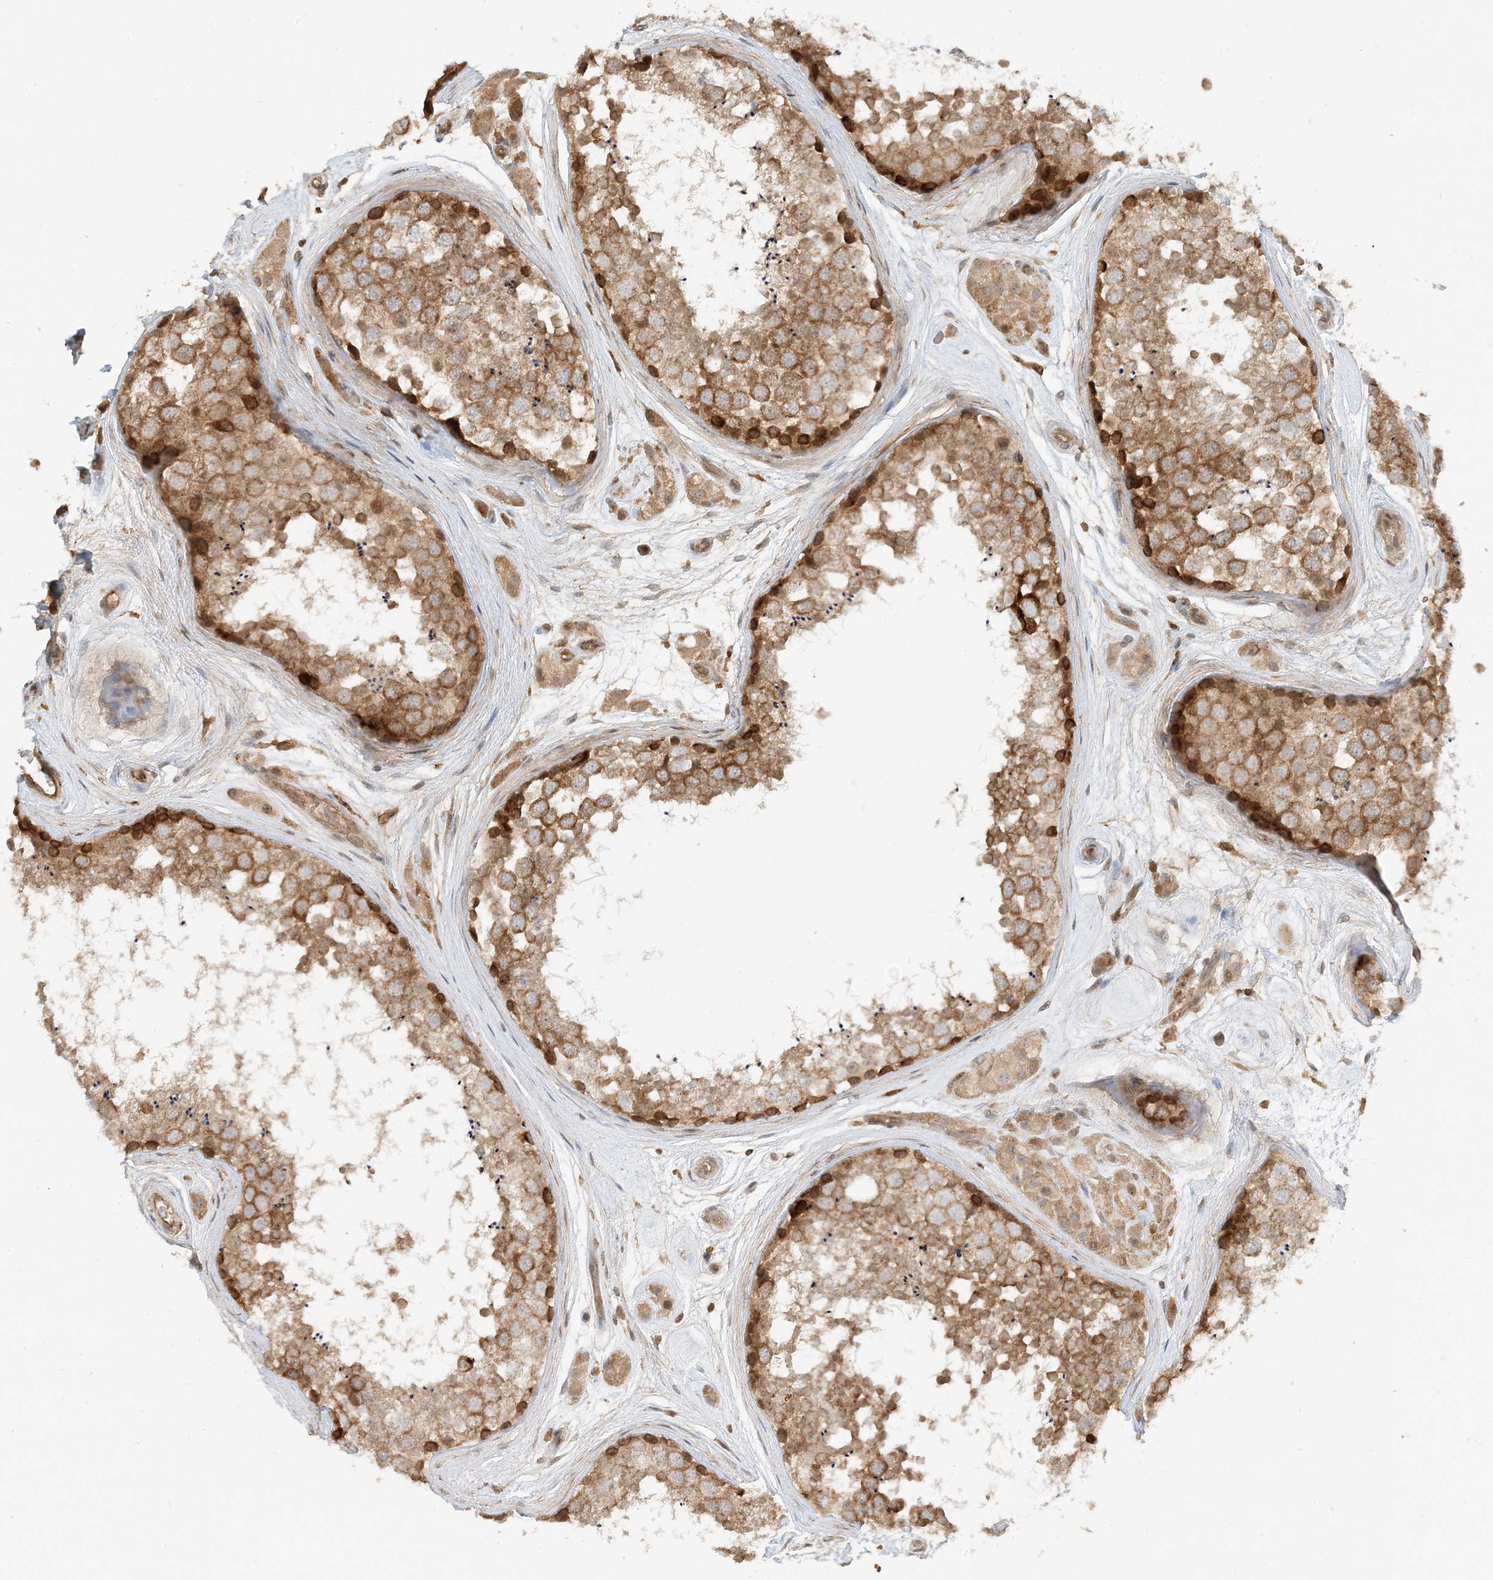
{"staining": {"intensity": "moderate", "quantity": ">75%", "location": "cytoplasmic/membranous"}, "tissue": "testis", "cell_type": "Cells in seminiferous ducts", "image_type": "normal", "snomed": [{"axis": "morphology", "description": "Normal tissue, NOS"}, {"axis": "topography", "description": "Testis"}], "caption": "Human testis stained with a brown dye shows moderate cytoplasmic/membranous positive staining in about >75% of cells in seminiferous ducts.", "gene": "SCARF2", "patient": {"sex": "male", "age": 56}}